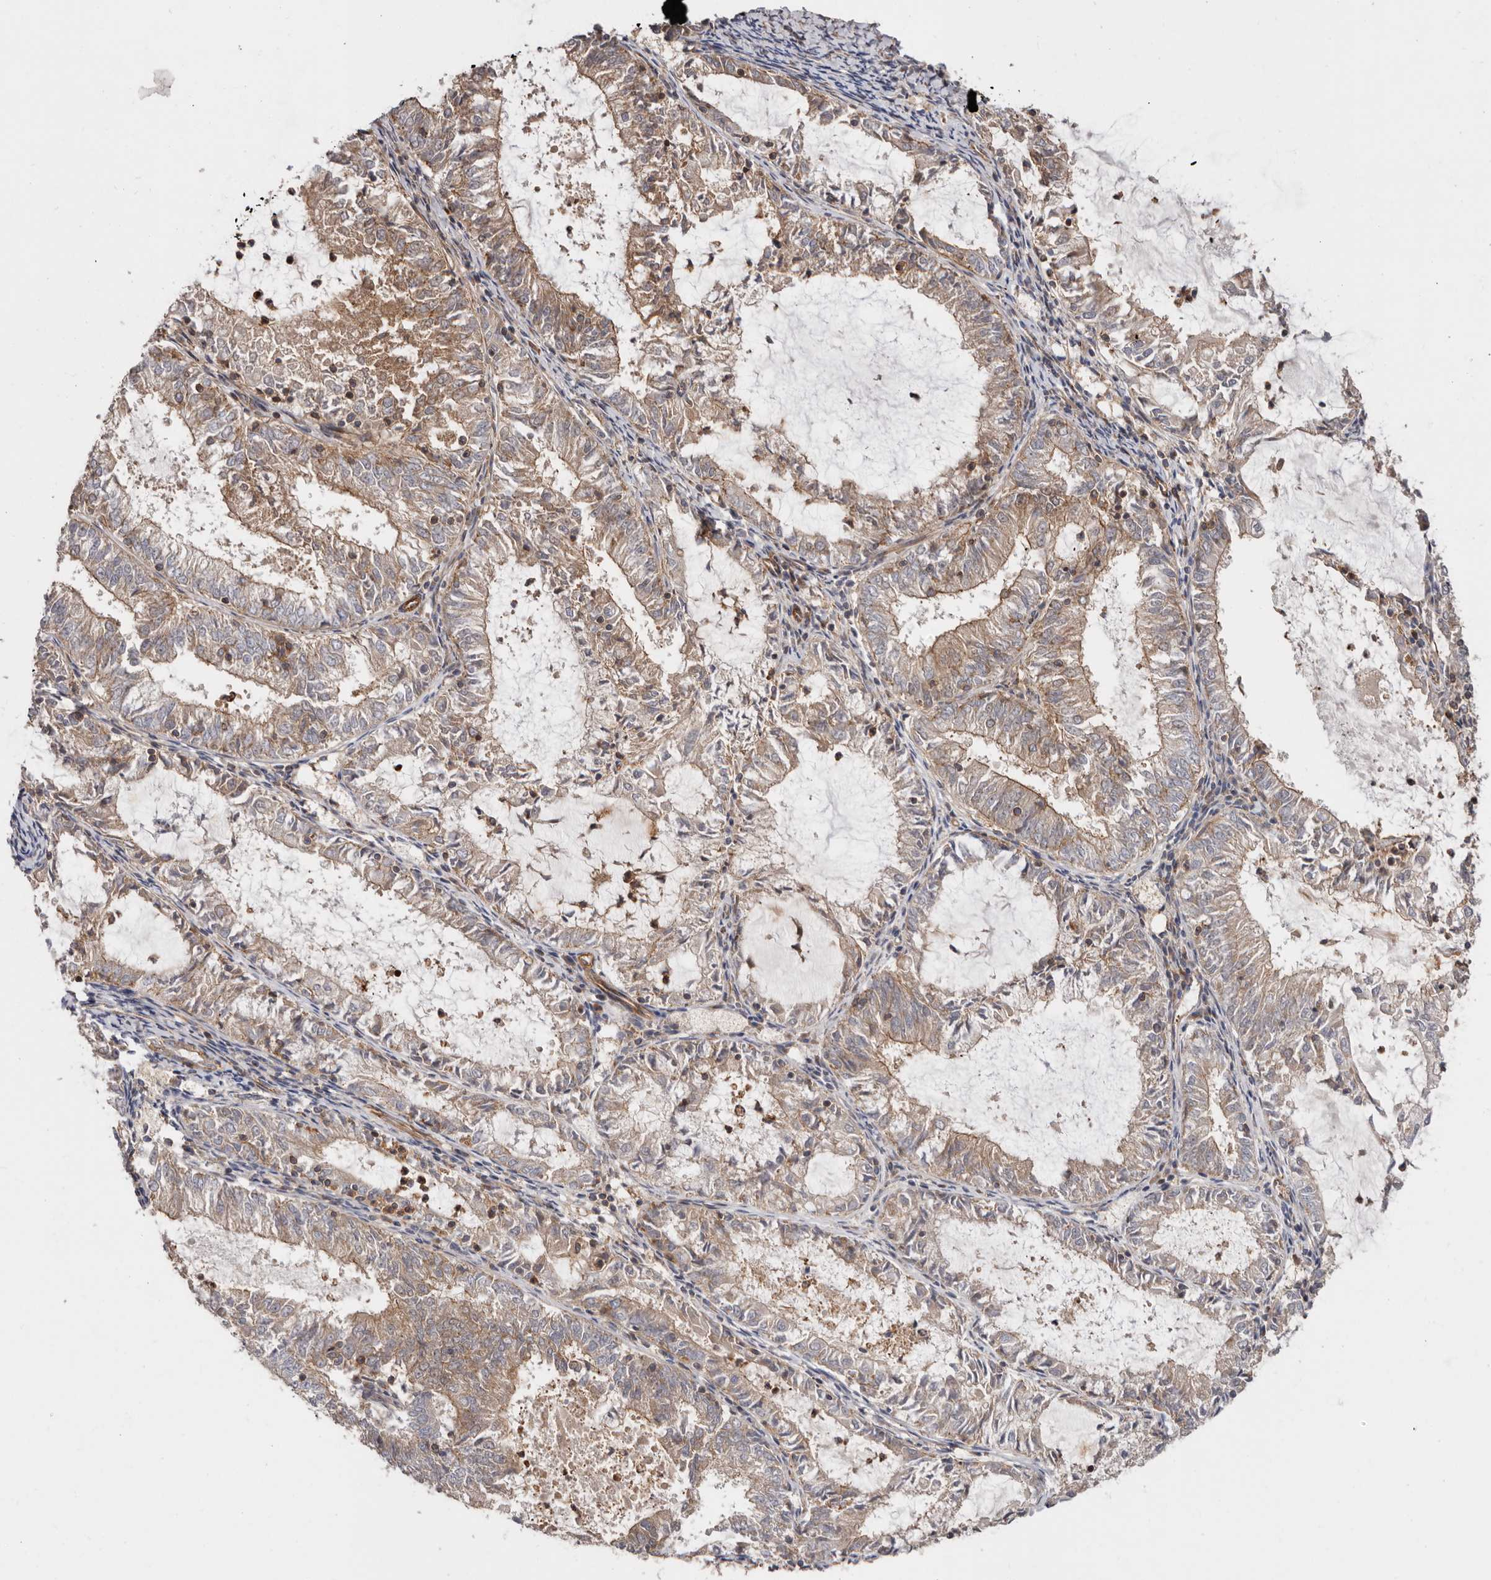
{"staining": {"intensity": "moderate", "quantity": "25%-75%", "location": "cytoplasmic/membranous"}, "tissue": "endometrial cancer", "cell_type": "Tumor cells", "image_type": "cancer", "snomed": [{"axis": "morphology", "description": "Adenocarcinoma, NOS"}, {"axis": "topography", "description": "Endometrium"}], "caption": "IHC micrograph of neoplastic tissue: endometrial adenocarcinoma stained using immunohistochemistry (IHC) exhibits medium levels of moderate protein expression localized specifically in the cytoplasmic/membranous of tumor cells, appearing as a cytoplasmic/membranous brown color.", "gene": "TMC7", "patient": {"sex": "female", "age": 57}}